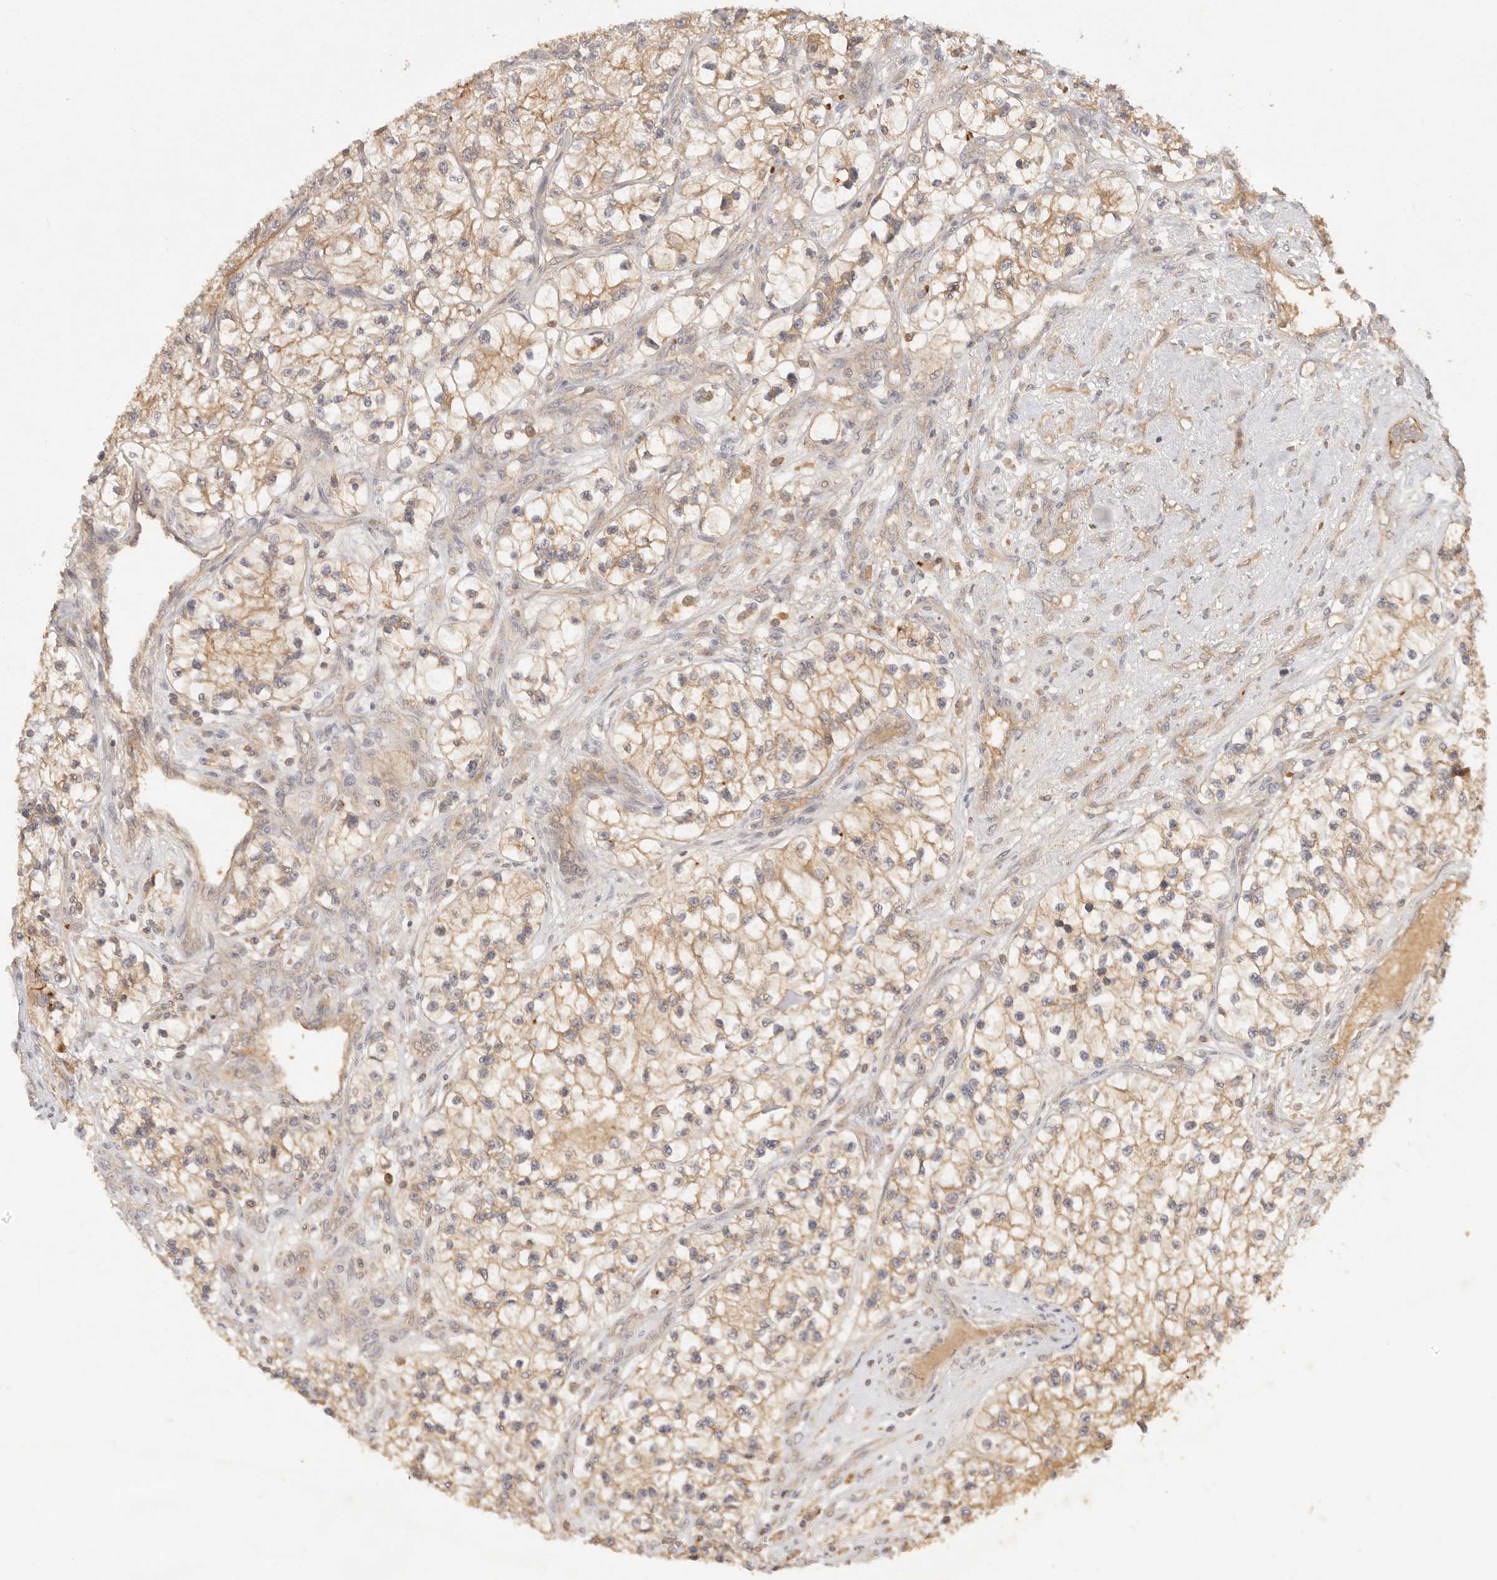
{"staining": {"intensity": "moderate", "quantity": ">75%", "location": "cytoplasmic/membranous"}, "tissue": "renal cancer", "cell_type": "Tumor cells", "image_type": "cancer", "snomed": [{"axis": "morphology", "description": "Adenocarcinoma, NOS"}, {"axis": "topography", "description": "Kidney"}], "caption": "Moderate cytoplasmic/membranous staining for a protein is identified in about >75% of tumor cells of renal cancer using IHC.", "gene": "FREM2", "patient": {"sex": "female", "age": 57}}